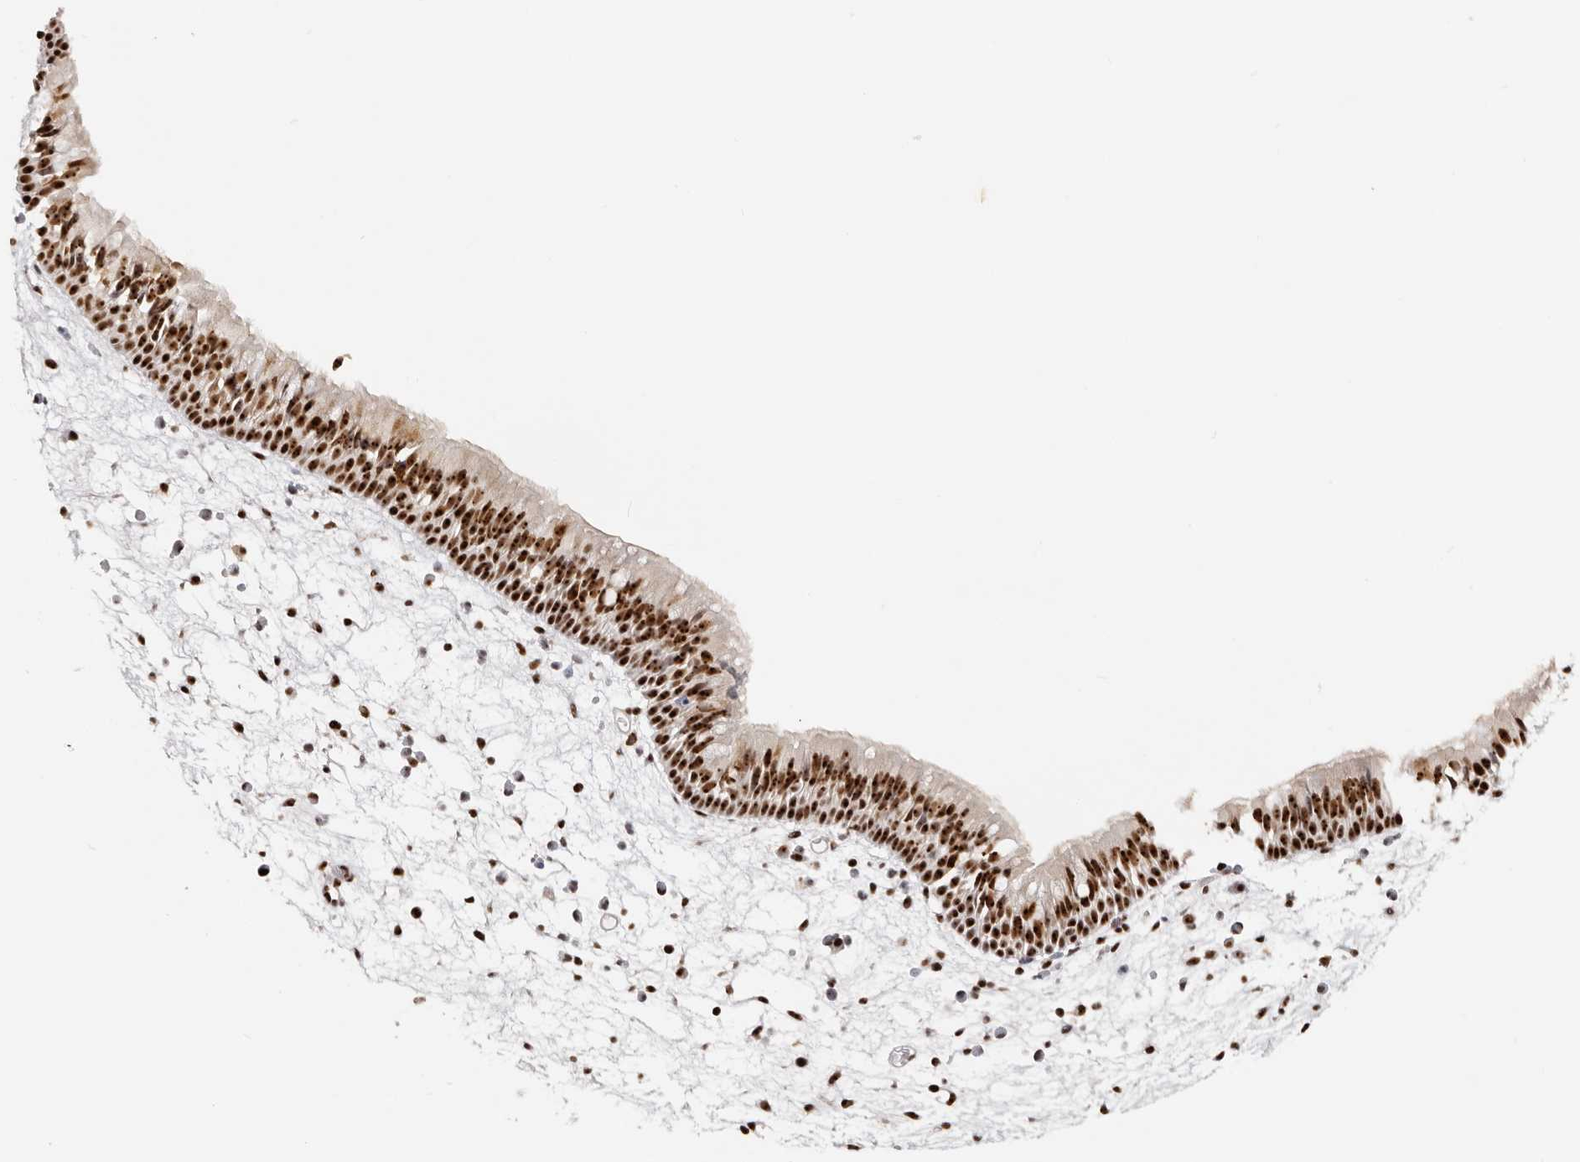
{"staining": {"intensity": "strong", "quantity": ">75%", "location": "nuclear"}, "tissue": "nasopharynx", "cell_type": "Respiratory epithelial cells", "image_type": "normal", "snomed": [{"axis": "morphology", "description": "Normal tissue, NOS"}, {"axis": "morphology", "description": "Inflammation, NOS"}, {"axis": "morphology", "description": "Malignant melanoma, Metastatic site"}, {"axis": "topography", "description": "Nasopharynx"}], "caption": "Immunohistochemistry (IHC) of normal human nasopharynx displays high levels of strong nuclear expression in about >75% of respiratory epithelial cells.", "gene": "IQGAP3", "patient": {"sex": "male", "age": 70}}